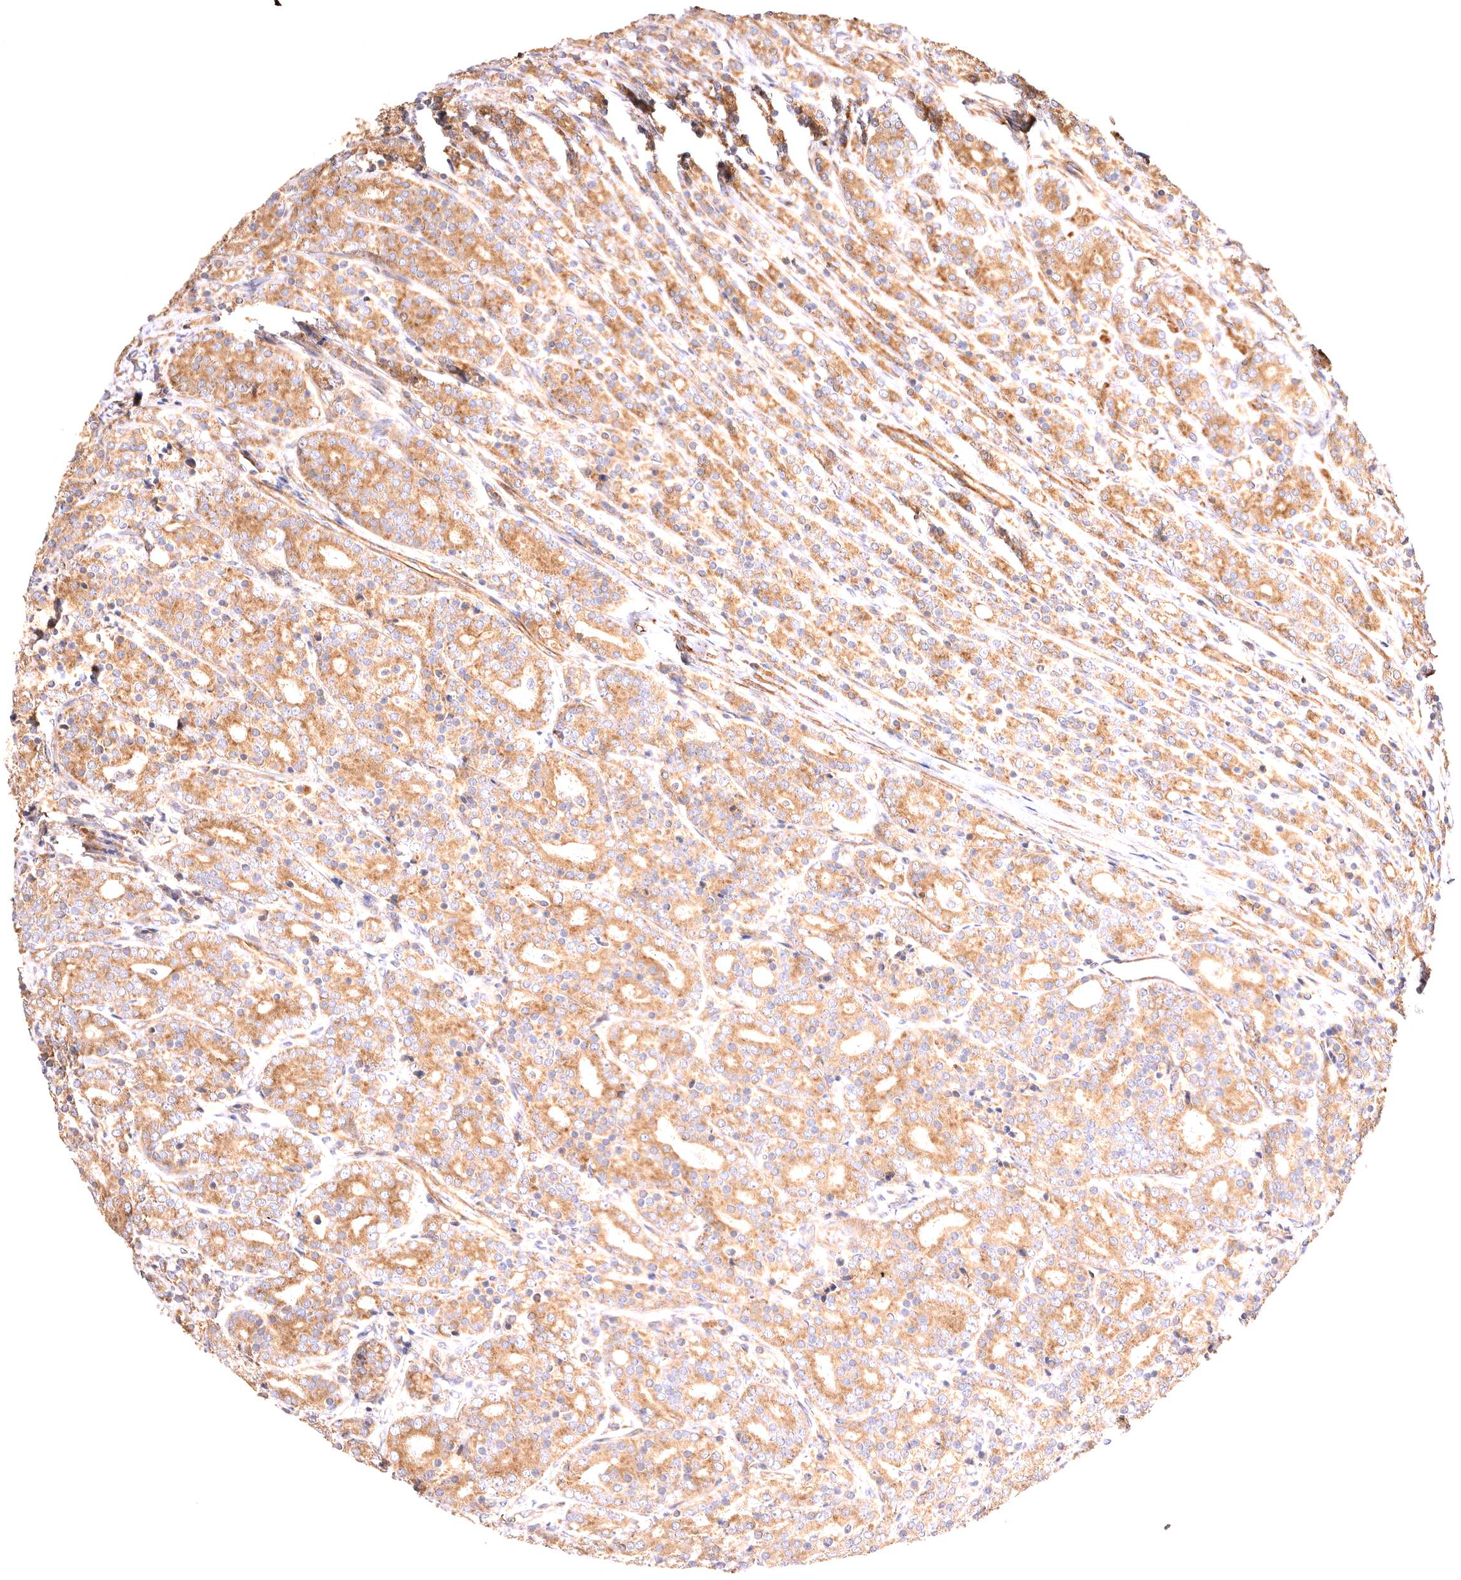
{"staining": {"intensity": "moderate", "quantity": ">75%", "location": "cytoplasmic/membranous"}, "tissue": "prostate cancer", "cell_type": "Tumor cells", "image_type": "cancer", "snomed": [{"axis": "morphology", "description": "Adenocarcinoma, High grade"}, {"axis": "topography", "description": "Prostate"}], "caption": "Brown immunohistochemical staining in human prostate cancer displays moderate cytoplasmic/membranous expression in approximately >75% of tumor cells.", "gene": "VPS45", "patient": {"sex": "male", "age": 62}}